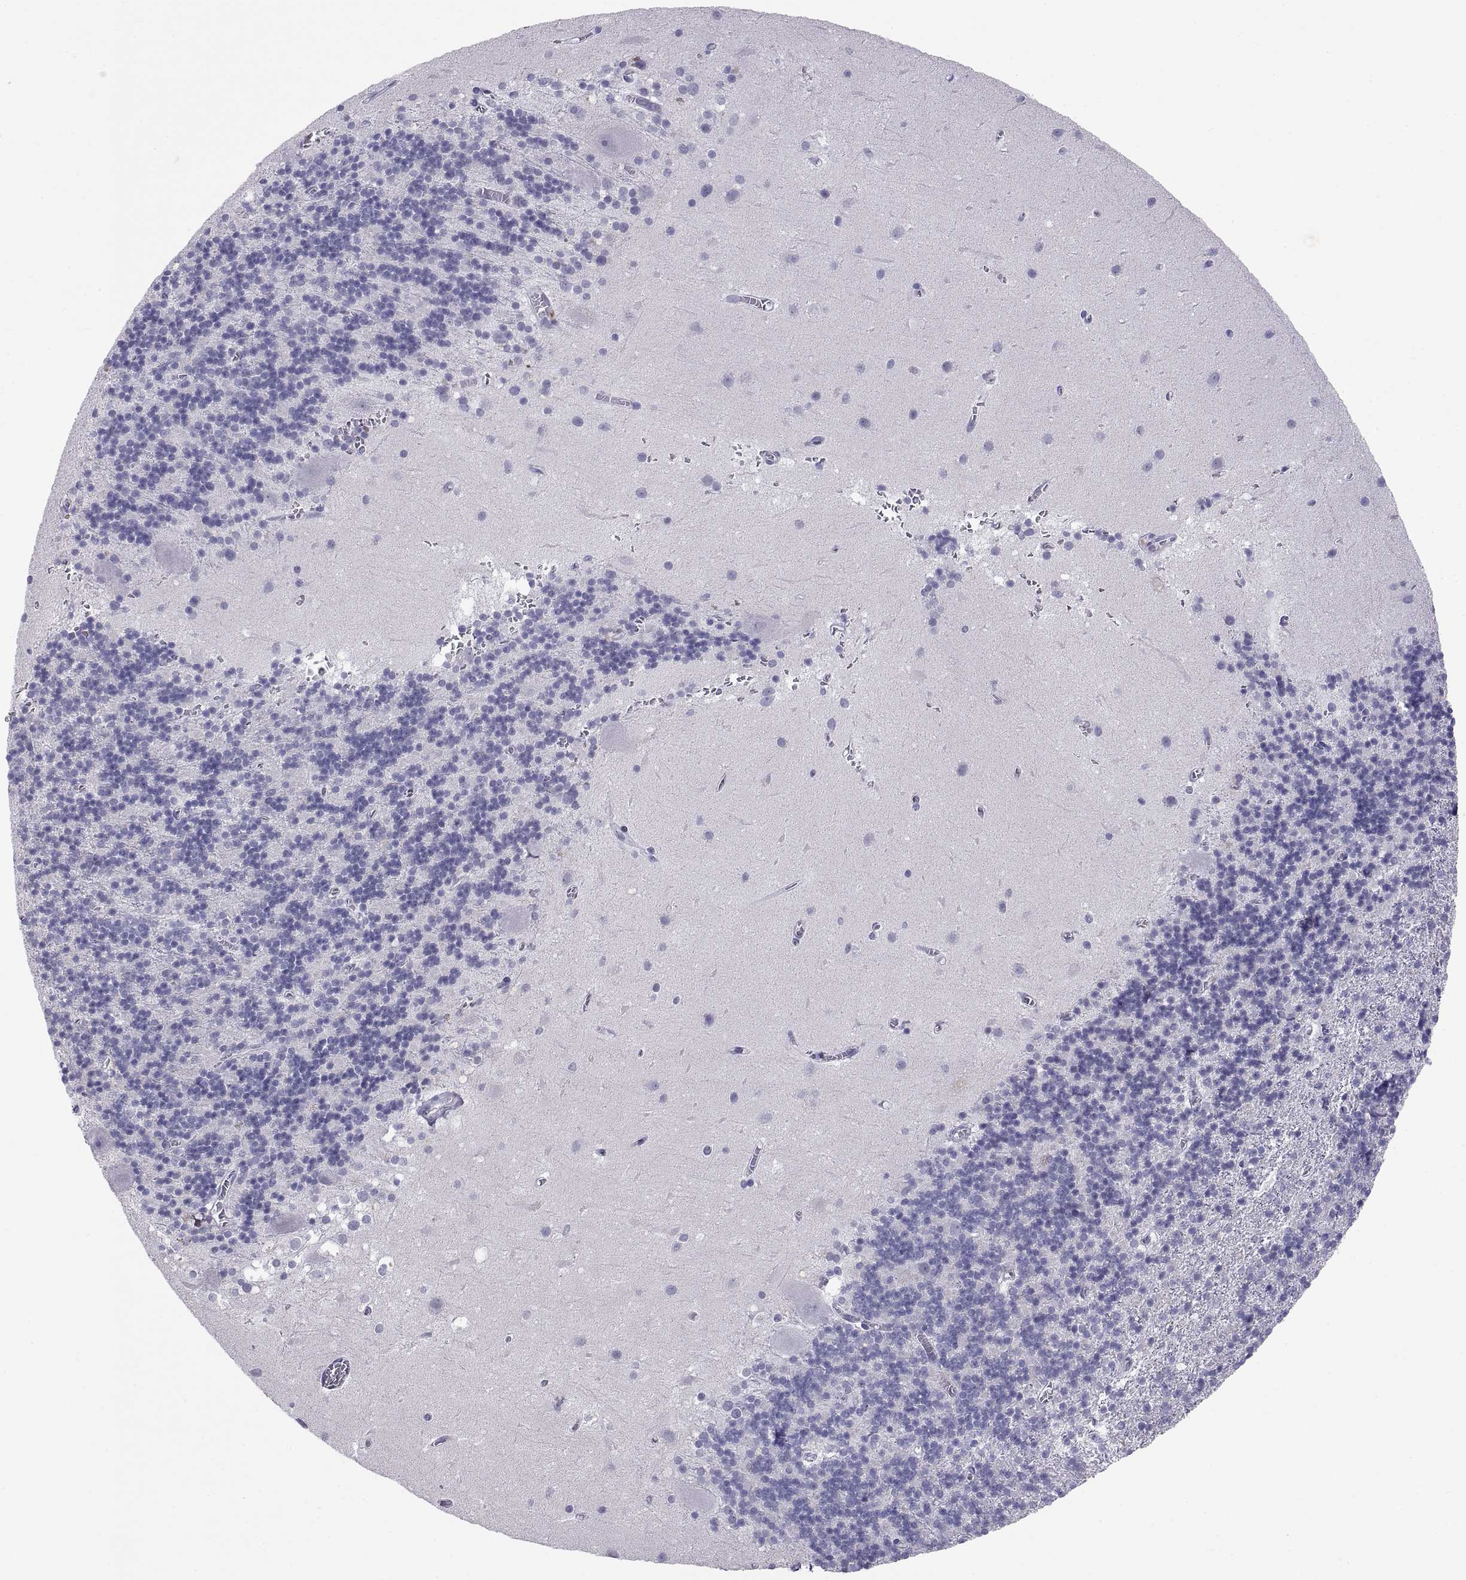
{"staining": {"intensity": "negative", "quantity": "none", "location": "none"}, "tissue": "cerebellum", "cell_type": "Cells in granular layer", "image_type": "normal", "snomed": [{"axis": "morphology", "description": "Normal tissue, NOS"}, {"axis": "topography", "description": "Cerebellum"}], "caption": "There is no significant positivity in cells in granular layer of cerebellum. (IHC, brightfield microscopy, high magnification).", "gene": "TEX13A", "patient": {"sex": "male", "age": 70}}